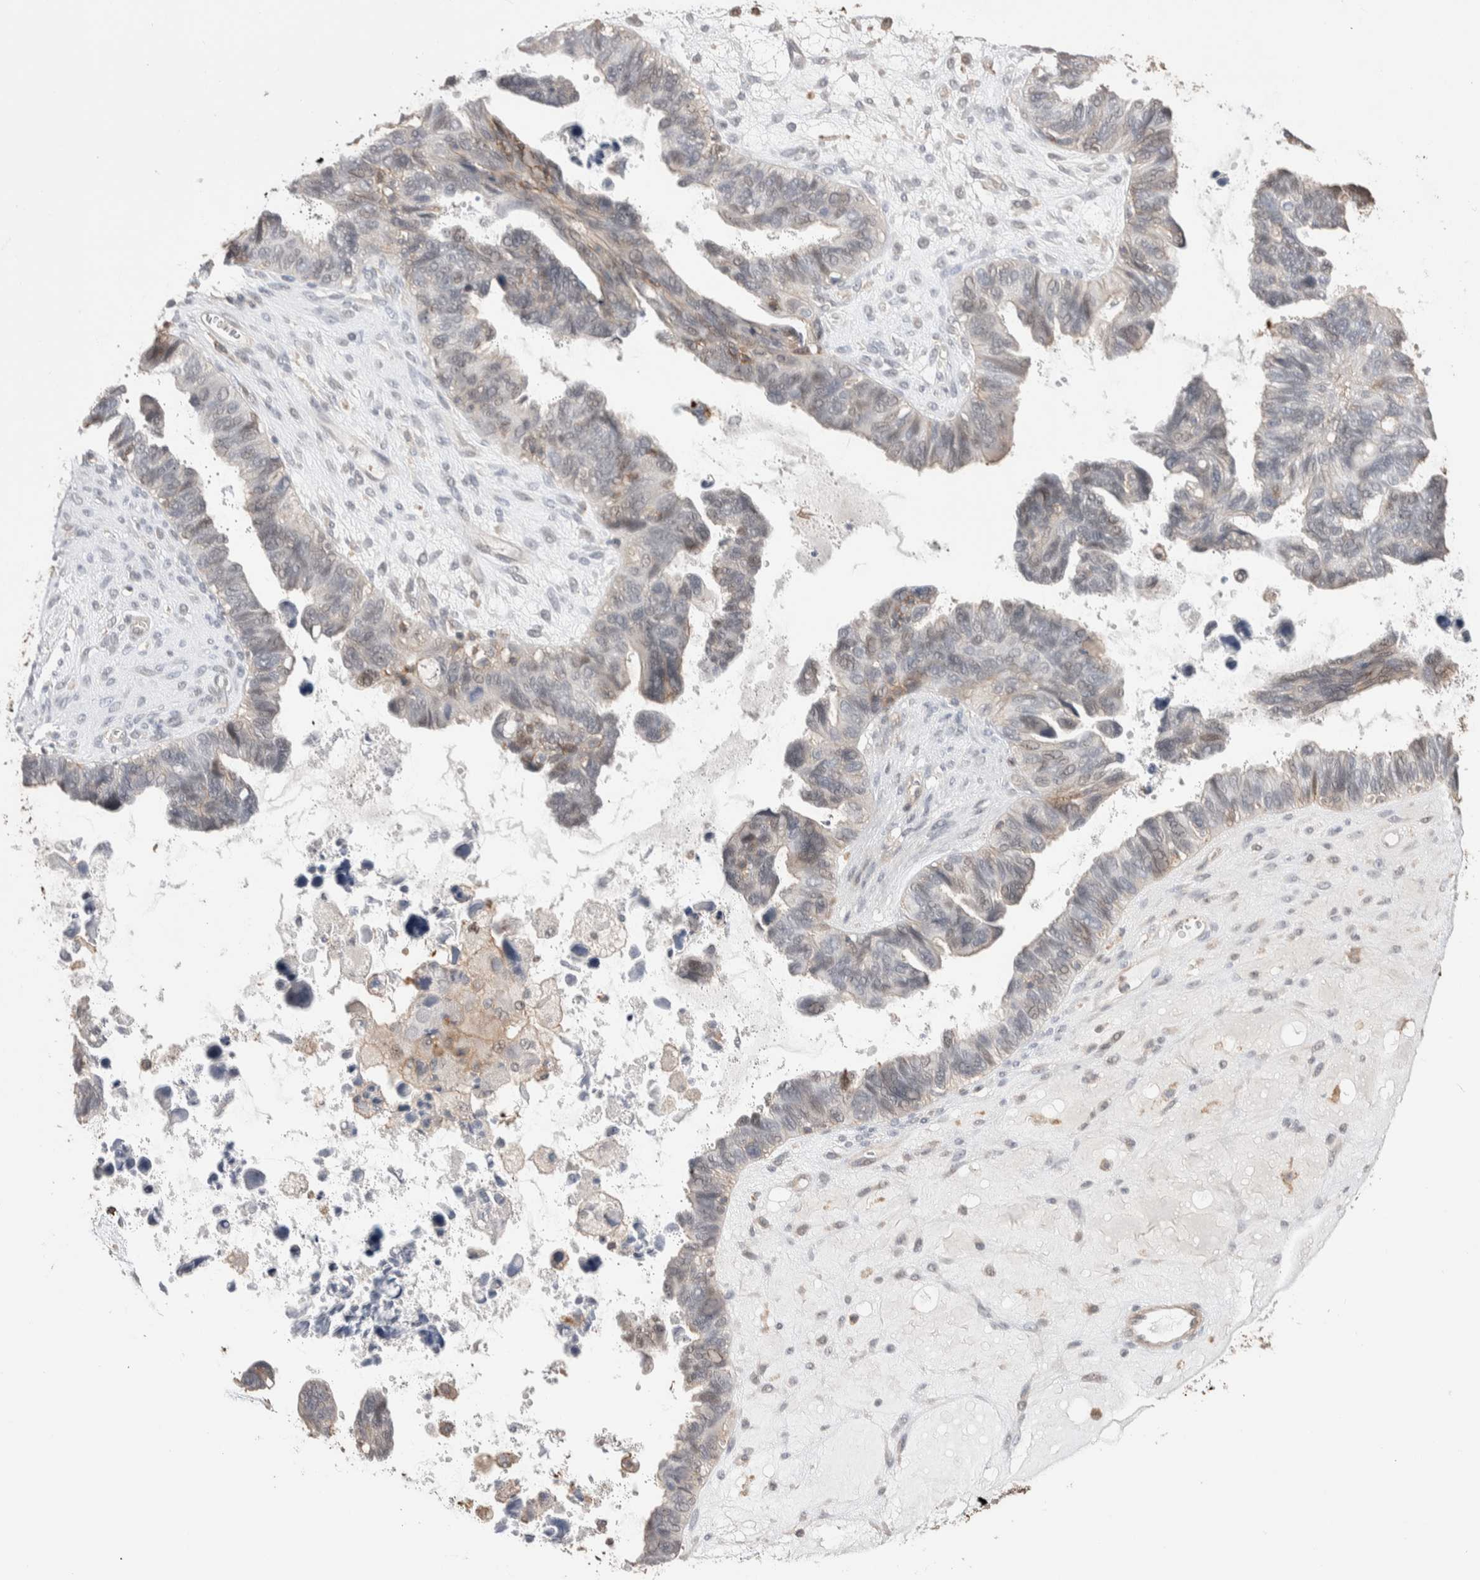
{"staining": {"intensity": "negative", "quantity": "none", "location": "none"}, "tissue": "ovarian cancer", "cell_type": "Tumor cells", "image_type": "cancer", "snomed": [{"axis": "morphology", "description": "Cystadenocarcinoma, serous, NOS"}, {"axis": "topography", "description": "Ovary"}], "caption": "DAB immunohistochemical staining of human ovarian cancer (serous cystadenocarcinoma) shows no significant expression in tumor cells.", "gene": "ZNF704", "patient": {"sex": "female", "age": 79}}